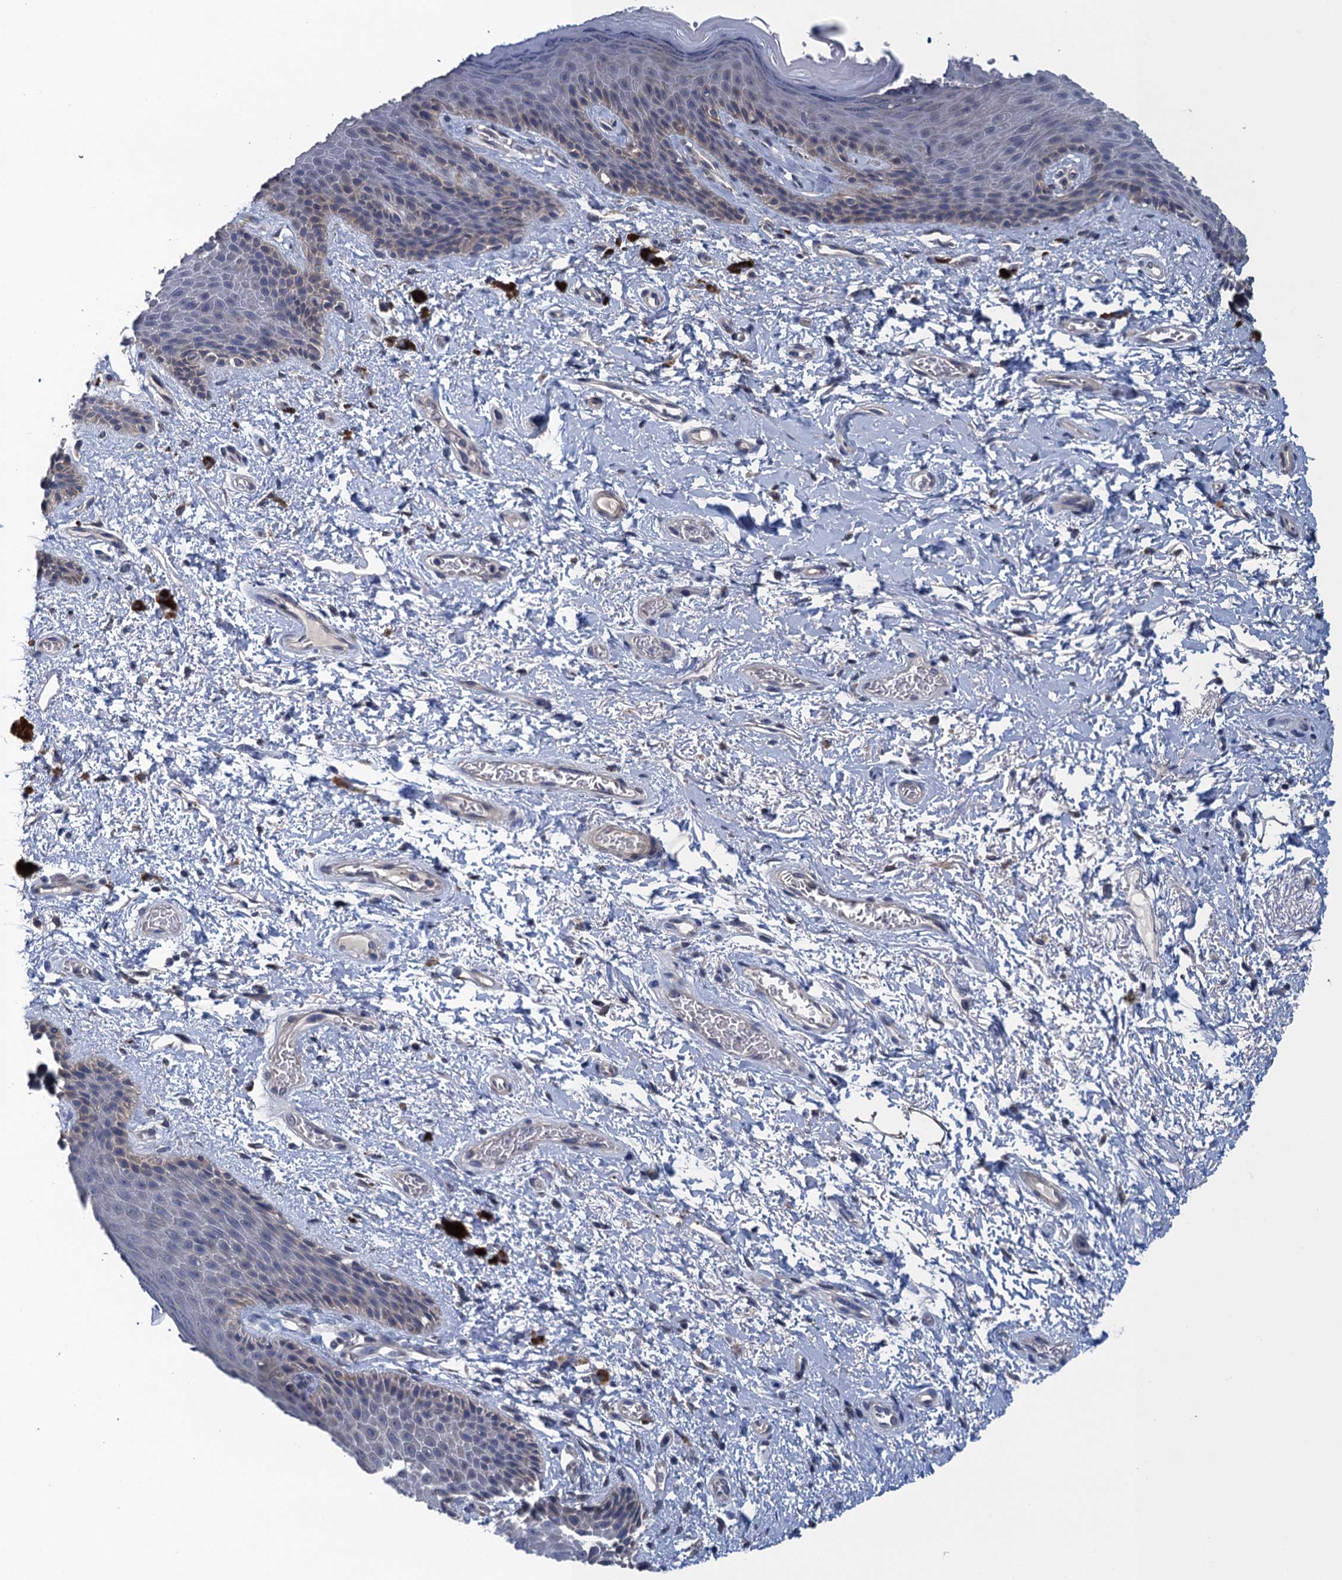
{"staining": {"intensity": "weak", "quantity": "<25%", "location": "cytoplasmic/membranous"}, "tissue": "skin", "cell_type": "Epidermal cells", "image_type": "normal", "snomed": [{"axis": "morphology", "description": "Normal tissue, NOS"}, {"axis": "topography", "description": "Anal"}], "caption": "An IHC micrograph of unremarkable skin is shown. There is no staining in epidermal cells of skin. (DAB (3,3'-diaminobenzidine) immunohistochemistry (IHC), high magnification).", "gene": "CTU2", "patient": {"sex": "female", "age": 46}}